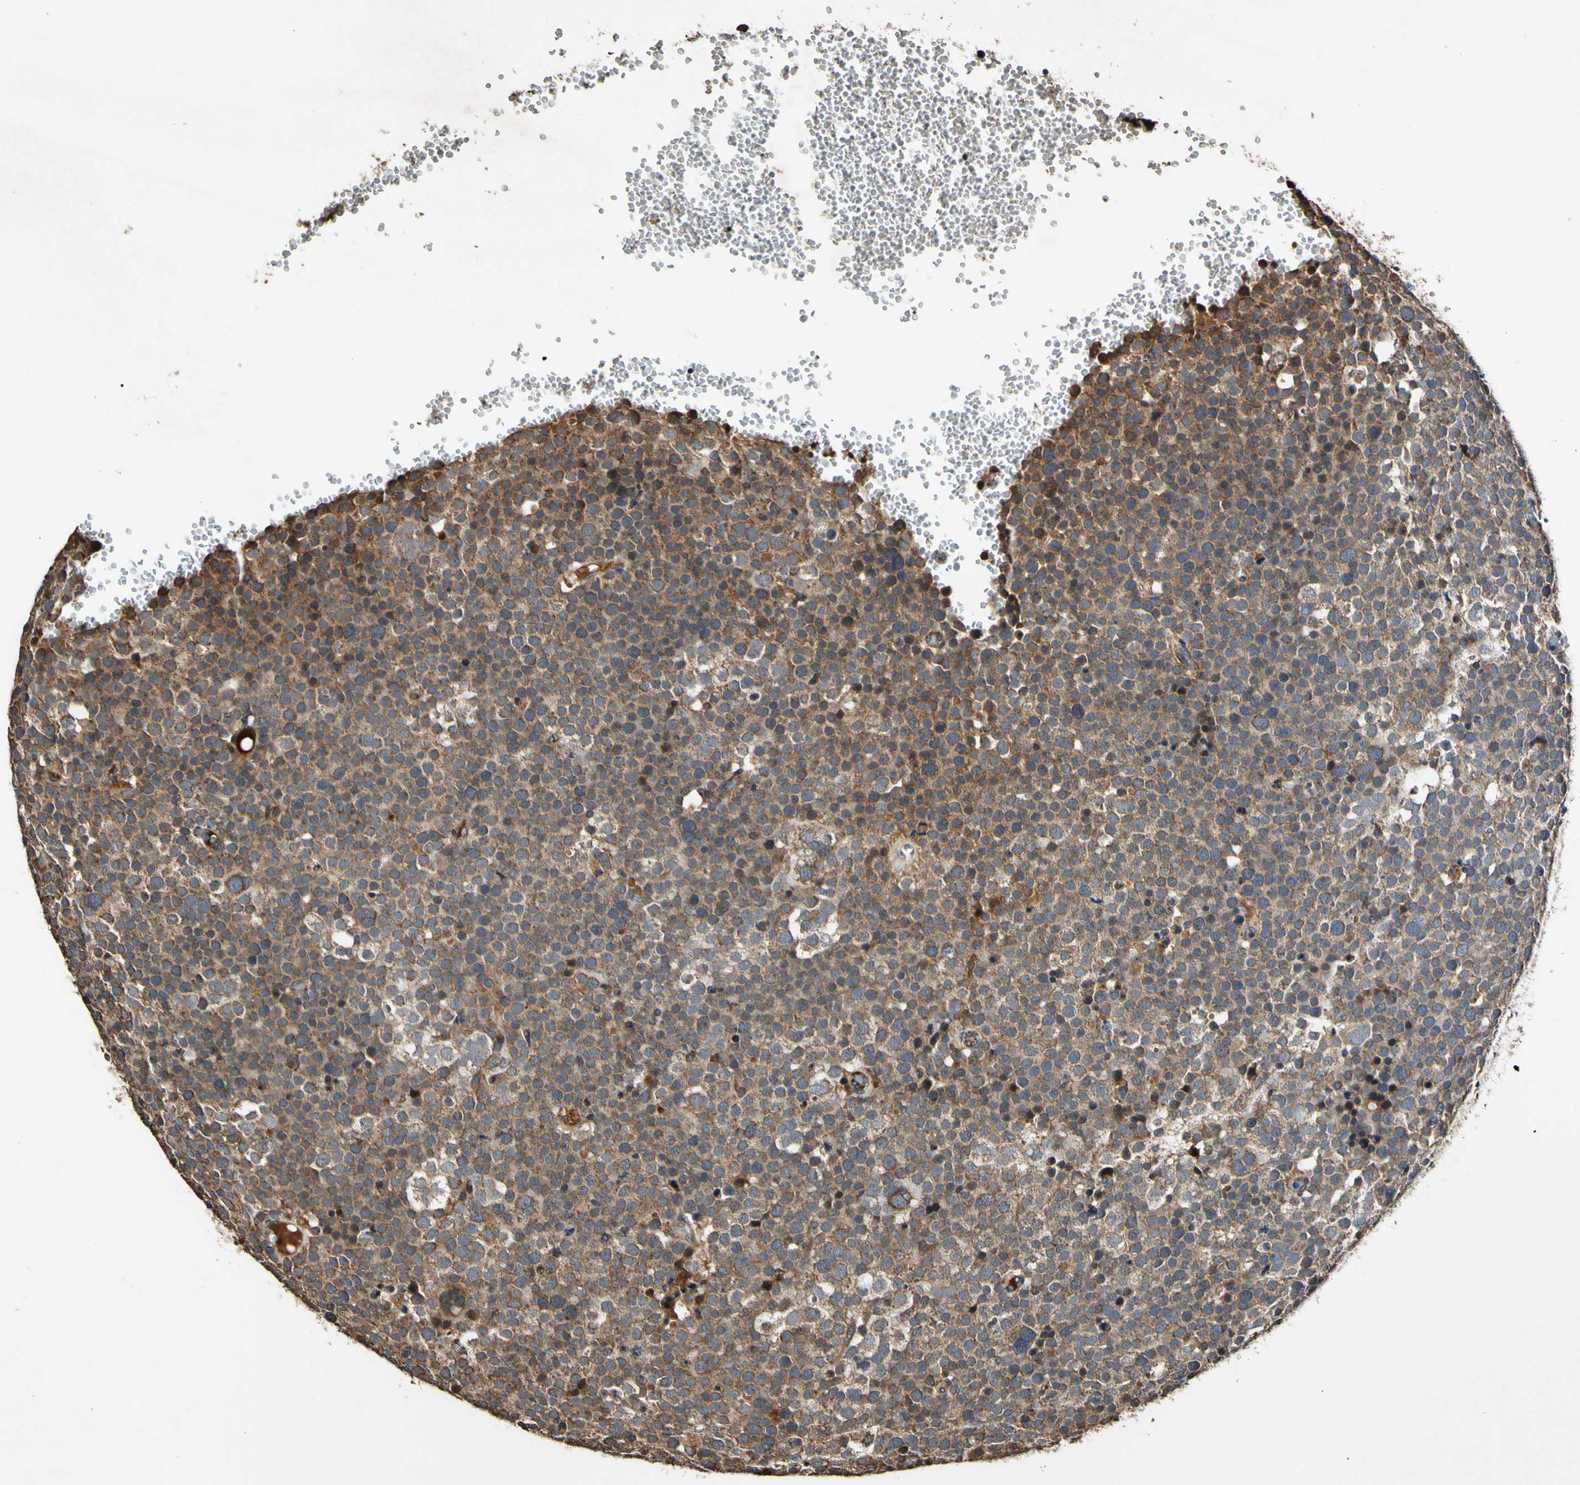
{"staining": {"intensity": "moderate", "quantity": ">75%", "location": "cytoplasmic/membranous"}, "tissue": "testis cancer", "cell_type": "Tumor cells", "image_type": "cancer", "snomed": [{"axis": "morphology", "description": "Seminoma, NOS"}, {"axis": "topography", "description": "Testis"}], "caption": "Immunohistochemical staining of human testis cancer exhibits medium levels of moderate cytoplasmic/membranous staining in about >75% of tumor cells. (DAB (3,3'-diaminobenzidine) IHC with brightfield microscopy, high magnification).", "gene": "PLAT", "patient": {"sex": "male", "age": 71}}